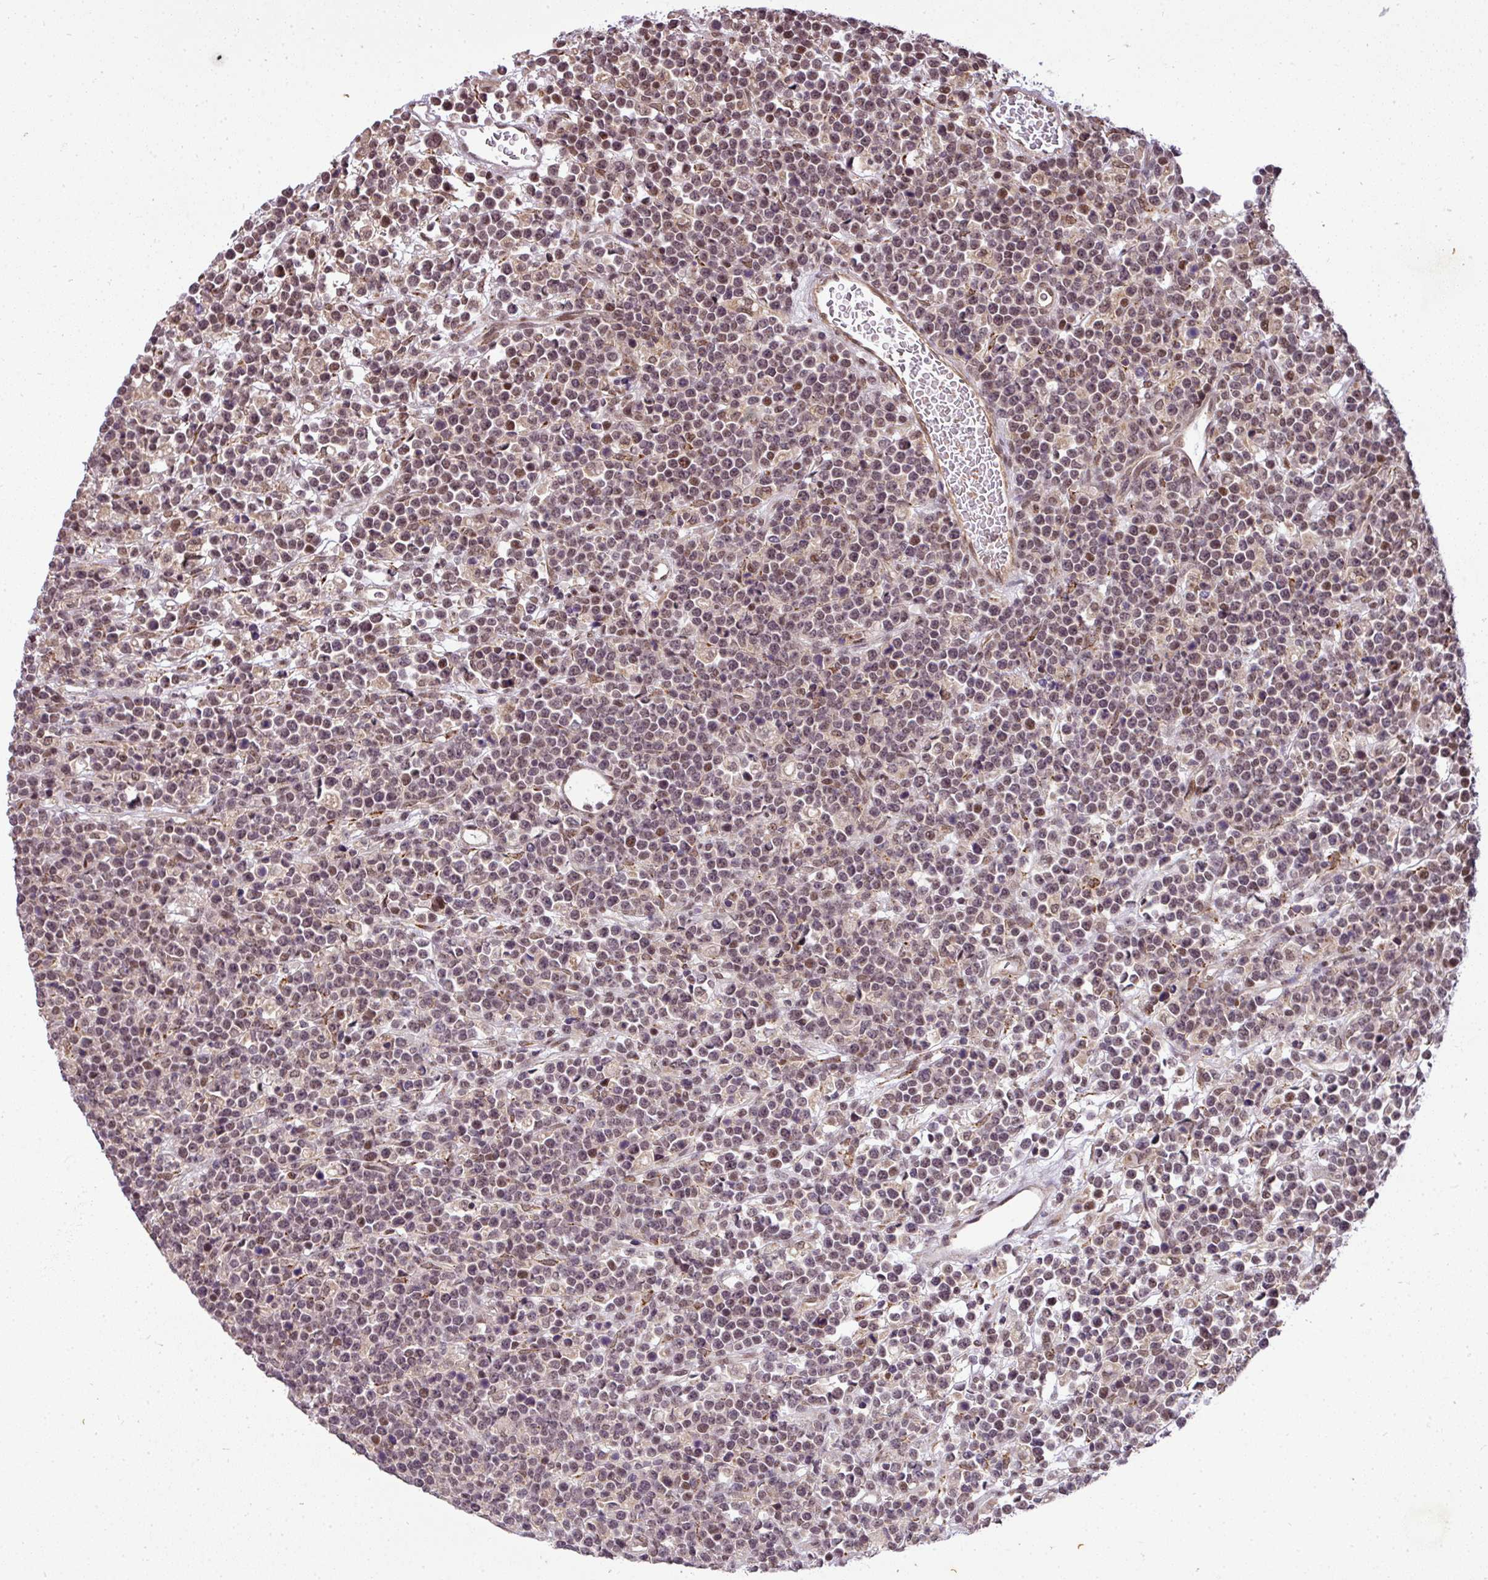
{"staining": {"intensity": "moderate", "quantity": "25%-75%", "location": "nuclear"}, "tissue": "lymphoma", "cell_type": "Tumor cells", "image_type": "cancer", "snomed": [{"axis": "morphology", "description": "Malignant lymphoma, non-Hodgkin's type, High grade"}, {"axis": "topography", "description": "Ovary"}], "caption": "Immunohistochemical staining of lymphoma demonstrates moderate nuclear protein positivity in about 25%-75% of tumor cells.", "gene": "C1orf226", "patient": {"sex": "female", "age": 56}}